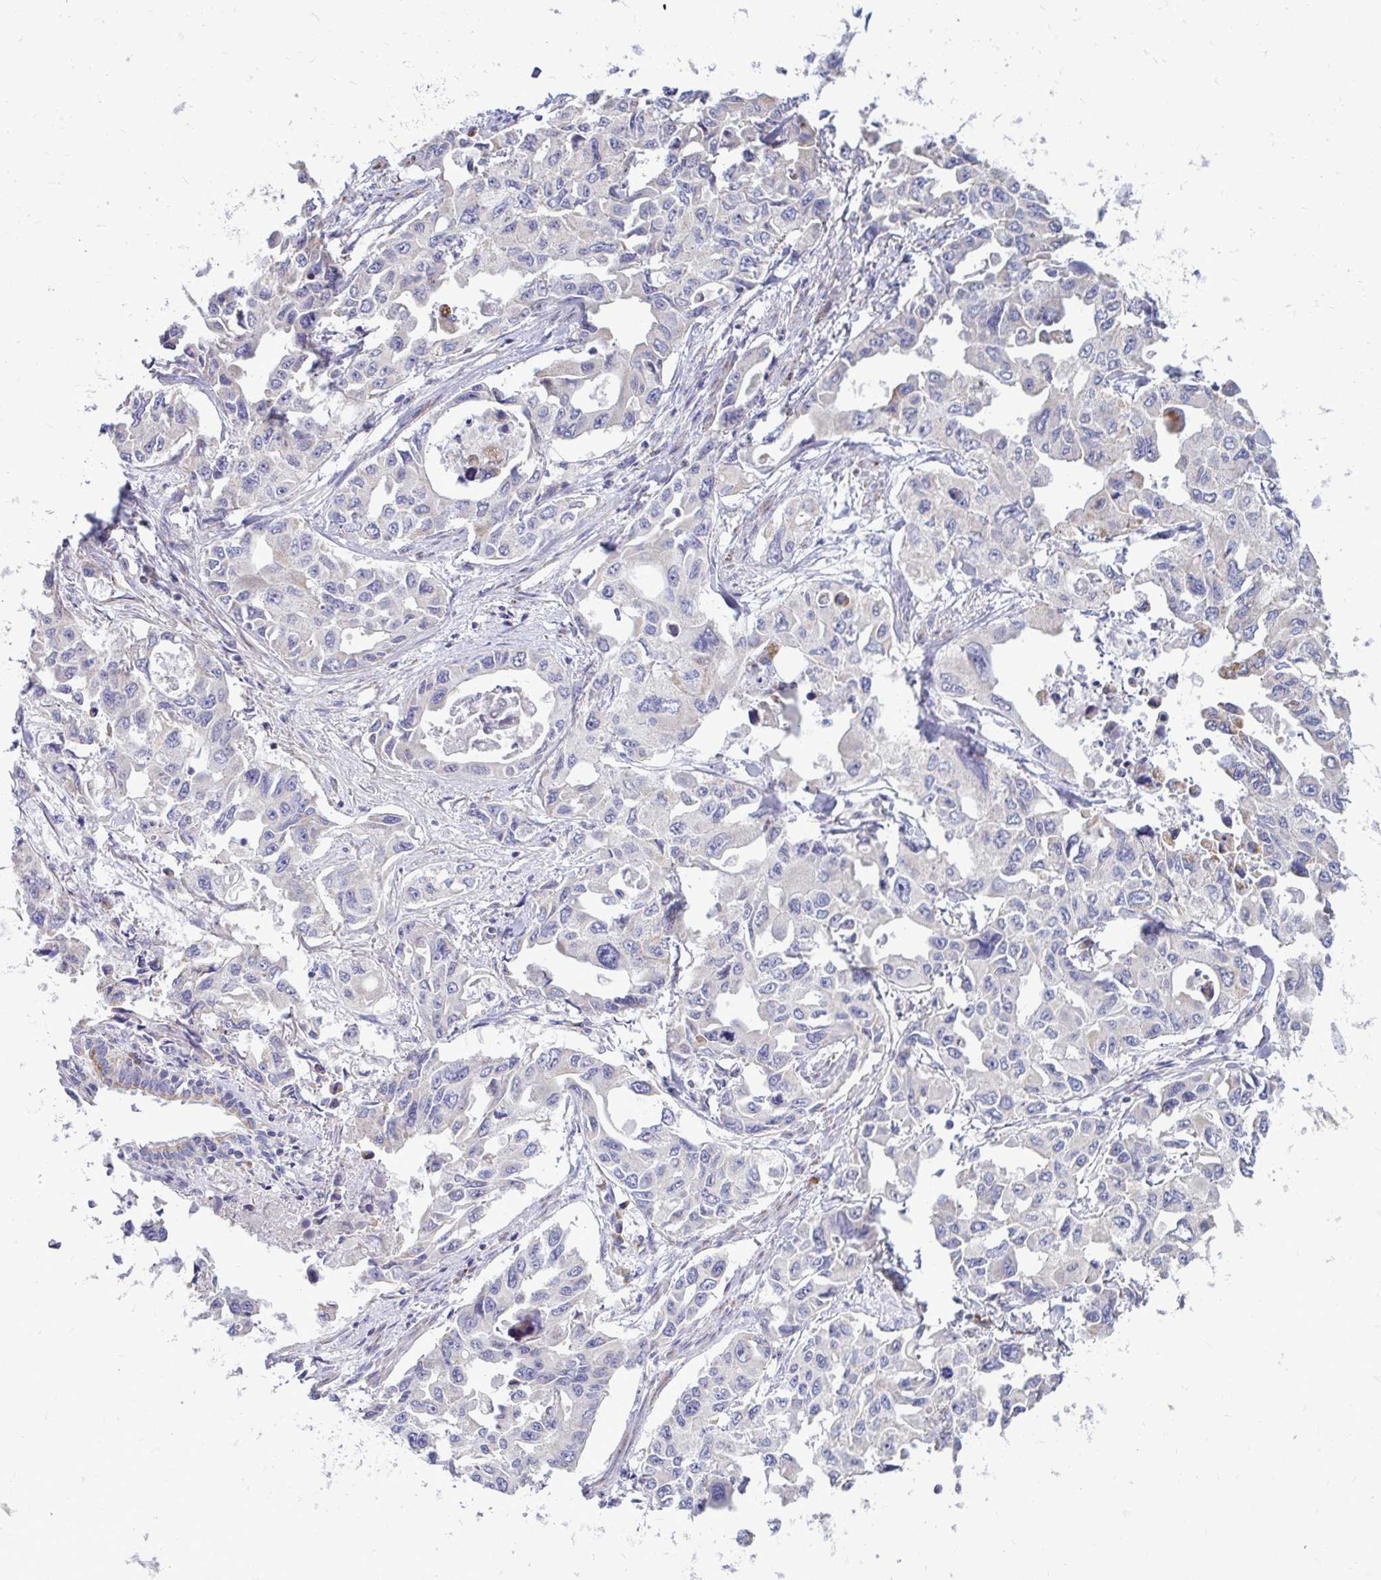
{"staining": {"intensity": "negative", "quantity": "none", "location": "none"}, "tissue": "lung cancer", "cell_type": "Tumor cells", "image_type": "cancer", "snomed": [{"axis": "morphology", "description": "Adenocarcinoma, NOS"}, {"axis": "topography", "description": "Lung"}], "caption": "This micrograph is of lung cancer (adenocarcinoma) stained with immunohistochemistry (IHC) to label a protein in brown with the nuclei are counter-stained blue. There is no expression in tumor cells.", "gene": "OR10R2", "patient": {"sex": "male", "age": 64}}